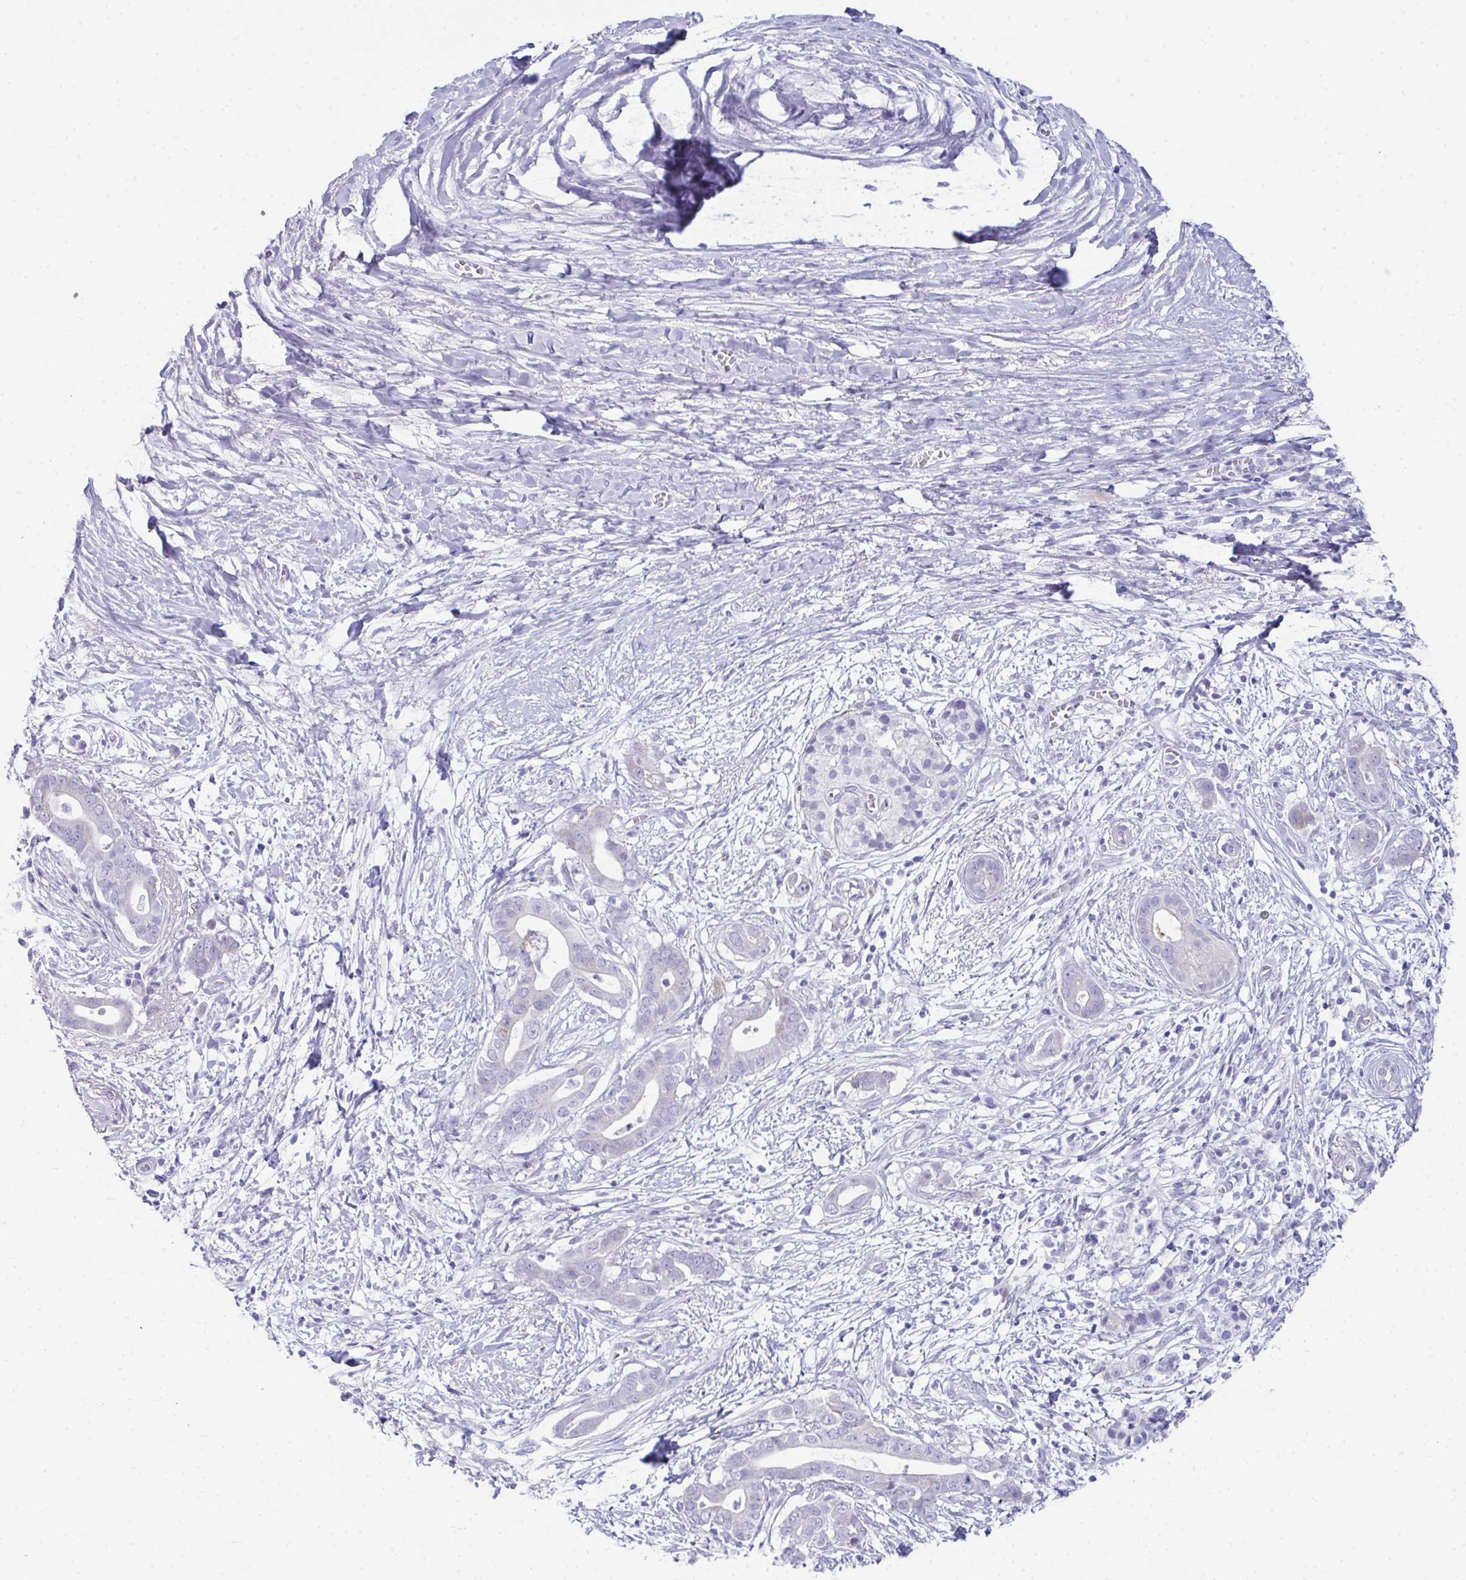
{"staining": {"intensity": "negative", "quantity": "none", "location": "none"}, "tissue": "pancreatic cancer", "cell_type": "Tumor cells", "image_type": "cancer", "snomed": [{"axis": "morphology", "description": "Adenocarcinoma, NOS"}, {"axis": "topography", "description": "Pancreas"}], "caption": "Tumor cells show no significant protein staining in pancreatic cancer (adenocarcinoma).", "gene": "TEX19", "patient": {"sex": "male", "age": 61}}